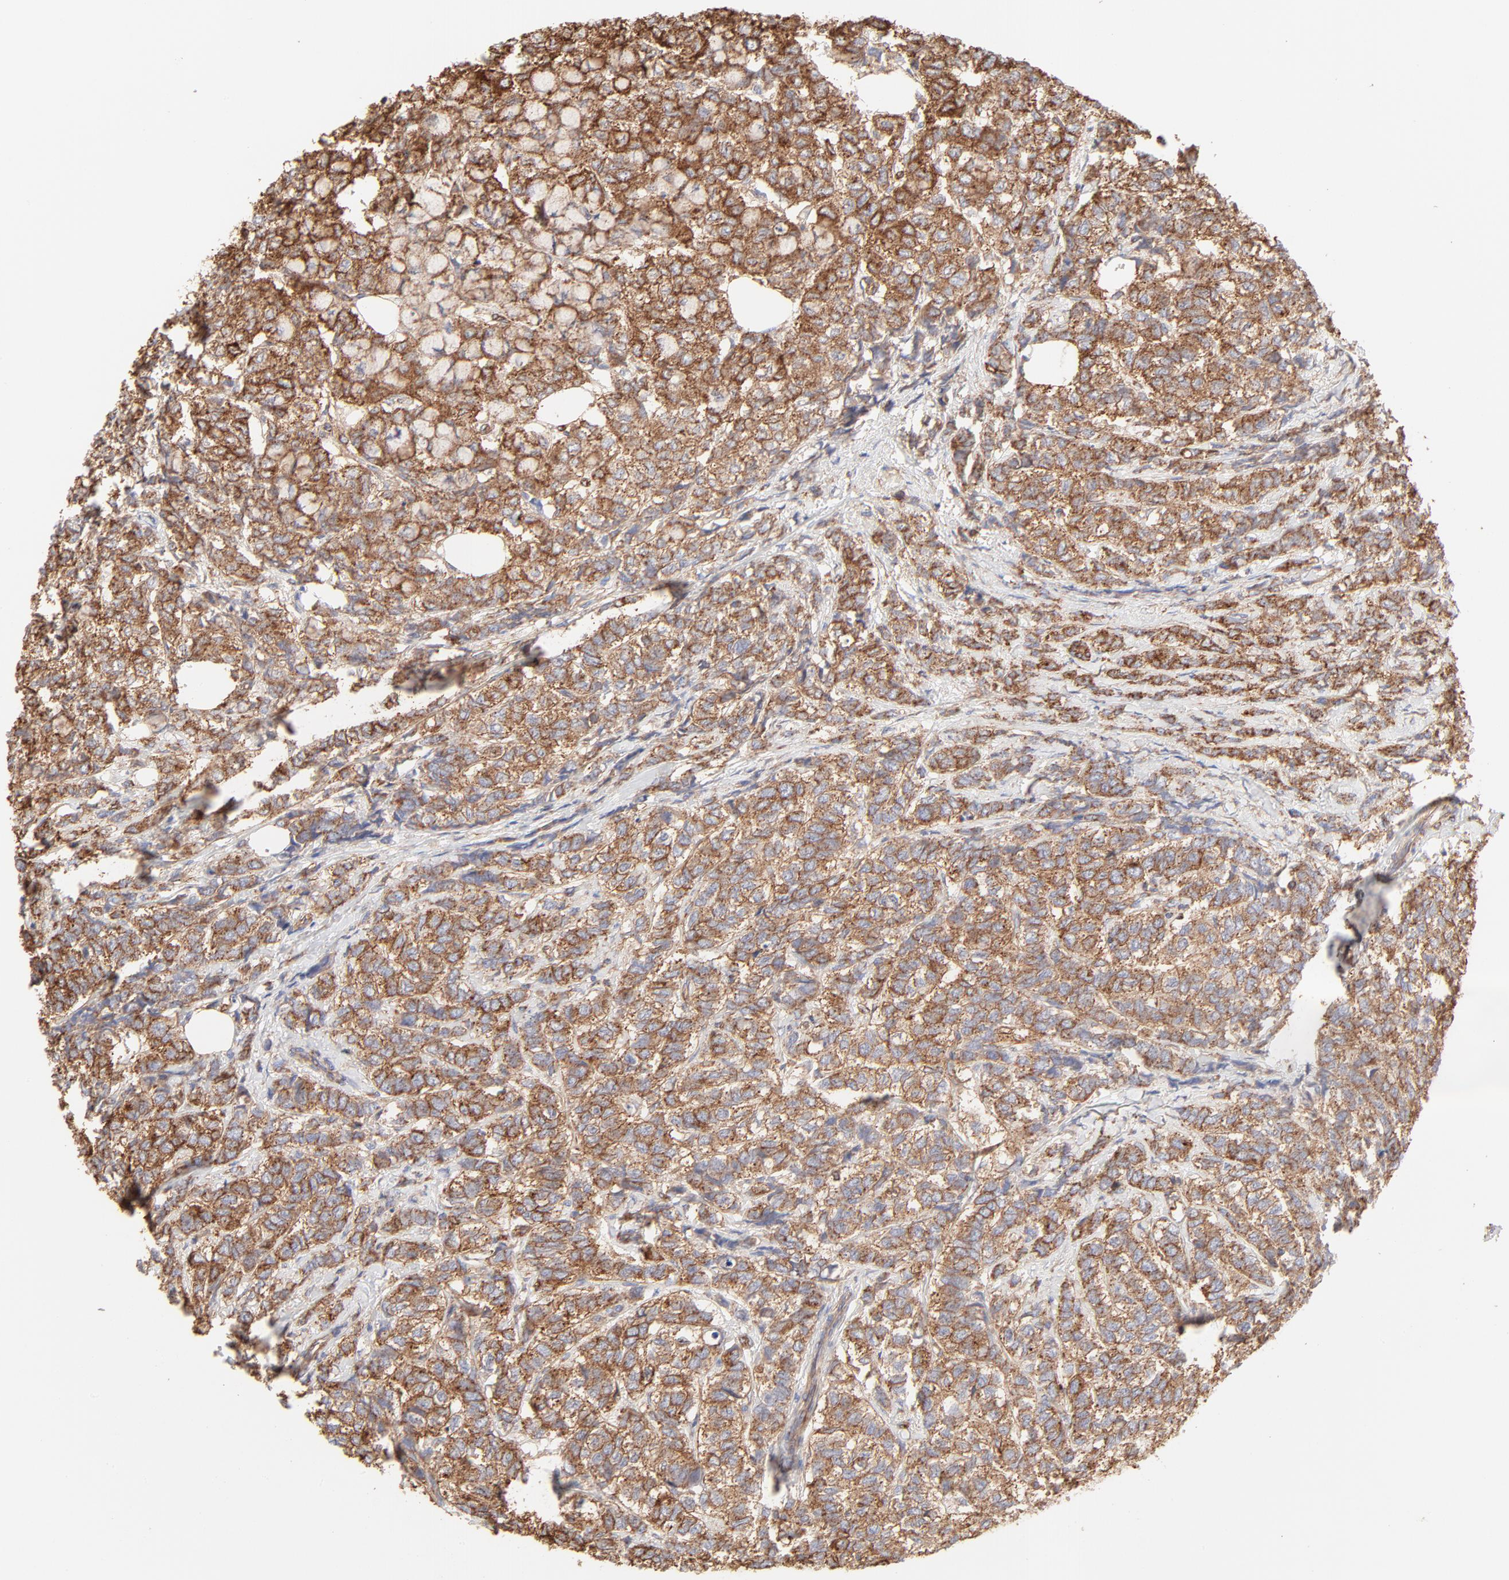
{"staining": {"intensity": "strong", "quantity": ">75%", "location": "cytoplasmic/membranous"}, "tissue": "breast cancer", "cell_type": "Tumor cells", "image_type": "cancer", "snomed": [{"axis": "morphology", "description": "Lobular carcinoma"}, {"axis": "topography", "description": "Breast"}], "caption": "IHC photomicrograph of neoplastic tissue: human breast cancer (lobular carcinoma) stained using immunohistochemistry shows high levels of strong protein expression localized specifically in the cytoplasmic/membranous of tumor cells, appearing as a cytoplasmic/membranous brown color.", "gene": "CLTB", "patient": {"sex": "female", "age": 60}}